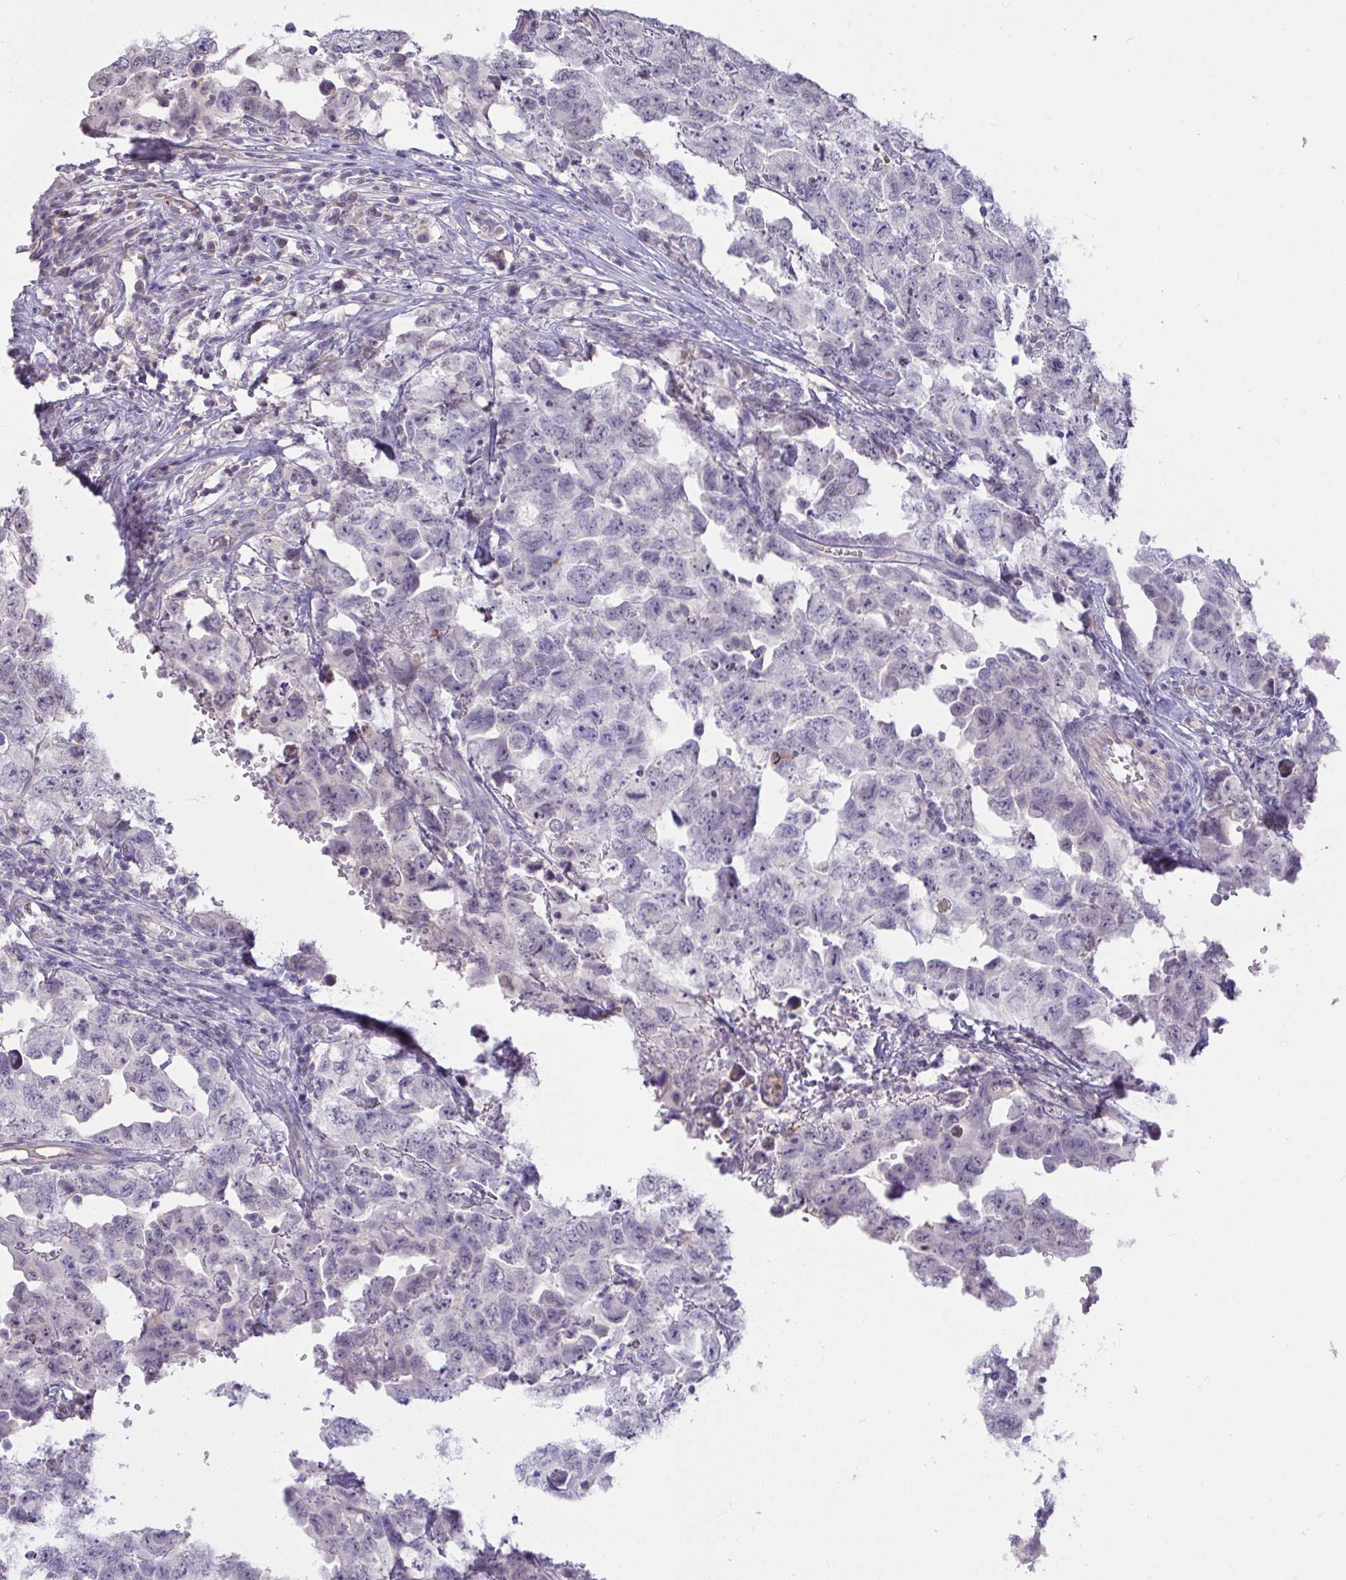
{"staining": {"intensity": "negative", "quantity": "none", "location": "none"}, "tissue": "testis cancer", "cell_type": "Tumor cells", "image_type": "cancer", "snomed": [{"axis": "morphology", "description": "Carcinoma, Embryonal, NOS"}, {"axis": "topography", "description": "Testis"}], "caption": "Protein analysis of testis cancer (embryonal carcinoma) exhibits no significant expression in tumor cells.", "gene": "SEMA6B", "patient": {"sex": "male", "age": 22}}